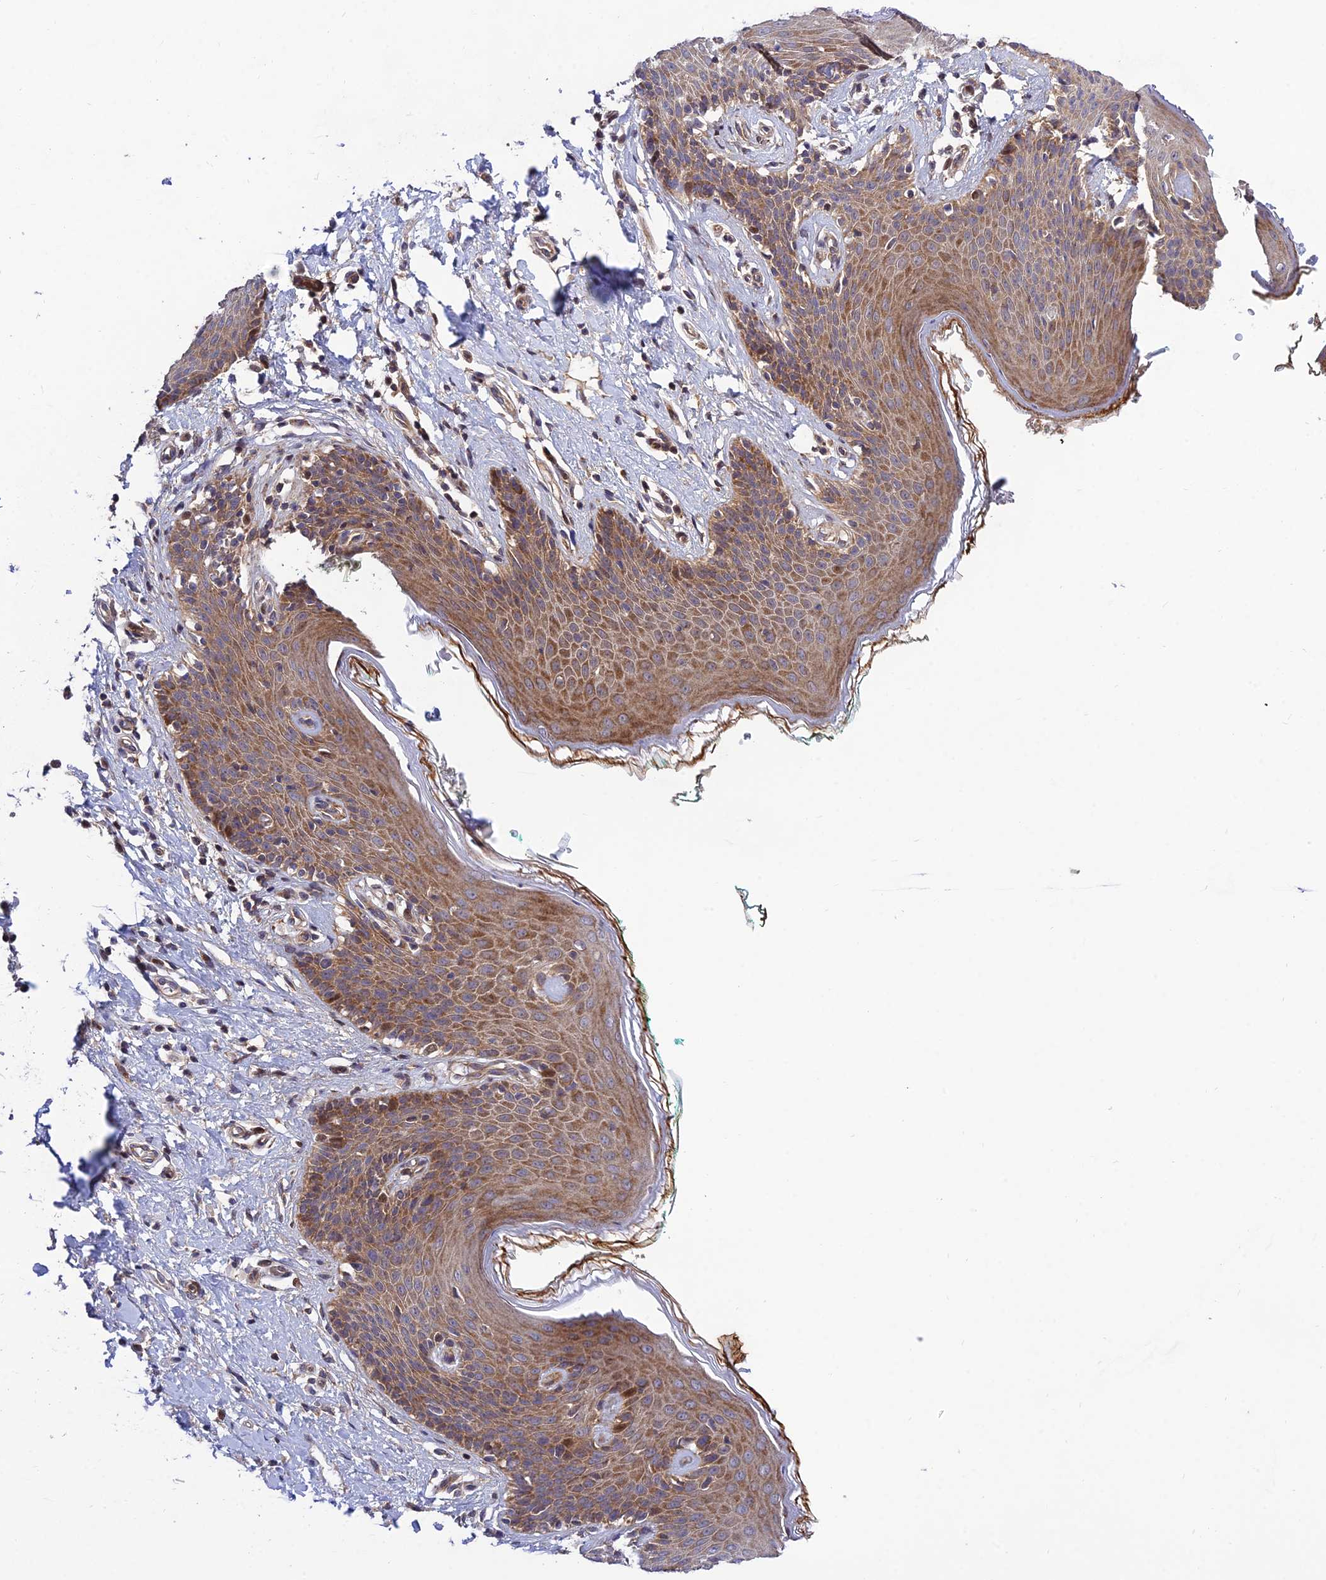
{"staining": {"intensity": "strong", "quantity": "25%-75%", "location": "cytoplasmic/membranous"}, "tissue": "skin", "cell_type": "Epidermal cells", "image_type": "normal", "snomed": [{"axis": "morphology", "description": "Normal tissue, NOS"}, {"axis": "topography", "description": "Vulva"}], "caption": "Immunohistochemical staining of normal skin demonstrates strong cytoplasmic/membranous protein staining in about 25%-75% of epidermal cells. The staining is performed using DAB brown chromogen to label protein expression. The nuclei are counter-stained blue using hematoxylin.", "gene": "PLEKHG2", "patient": {"sex": "female", "age": 66}}